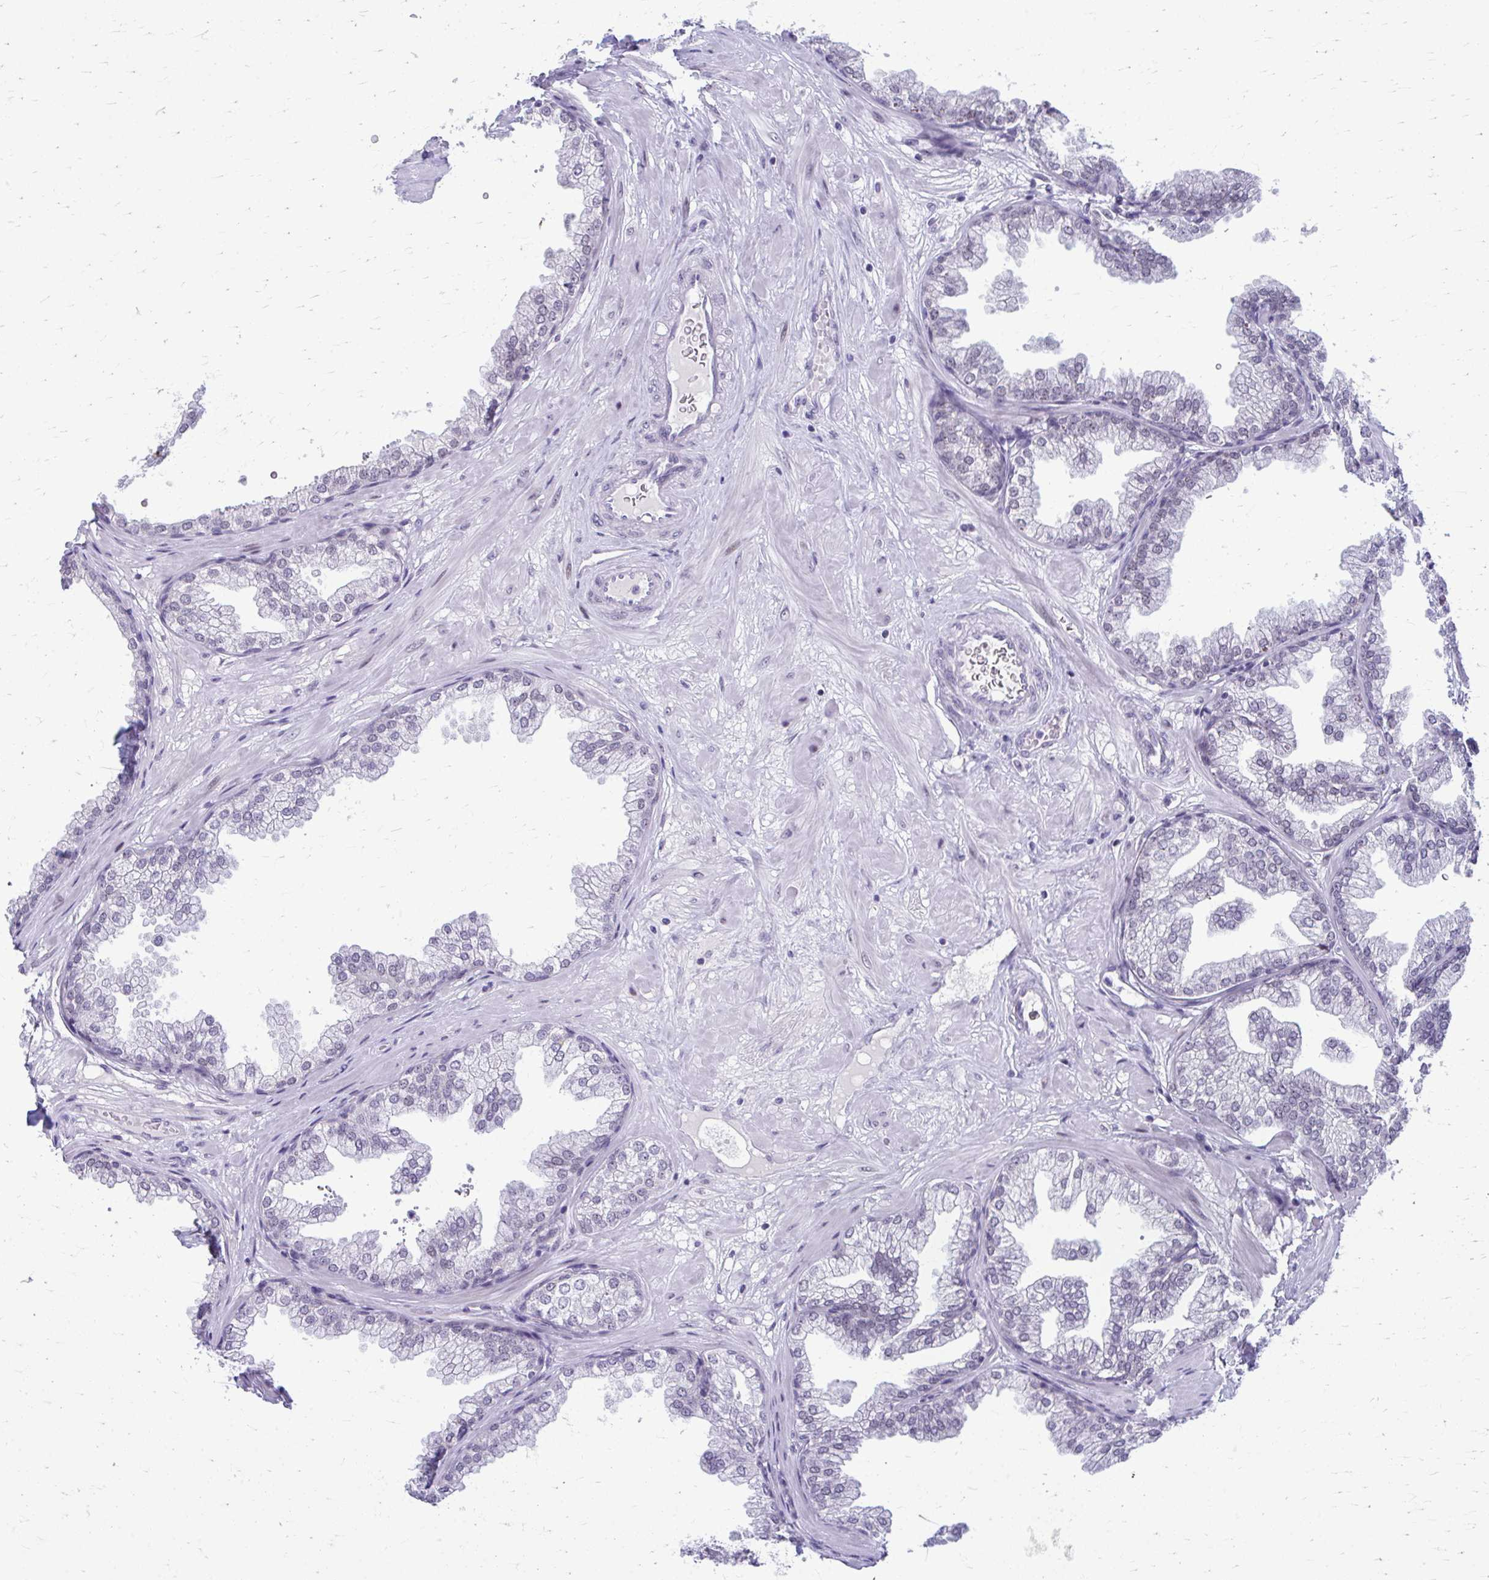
{"staining": {"intensity": "weak", "quantity": "<25%", "location": "nuclear"}, "tissue": "prostate", "cell_type": "Glandular cells", "image_type": "normal", "snomed": [{"axis": "morphology", "description": "Normal tissue, NOS"}, {"axis": "topography", "description": "Prostate"}], "caption": "IHC of normal prostate reveals no staining in glandular cells.", "gene": "MAF1", "patient": {"sex": "male", "age": 37}}